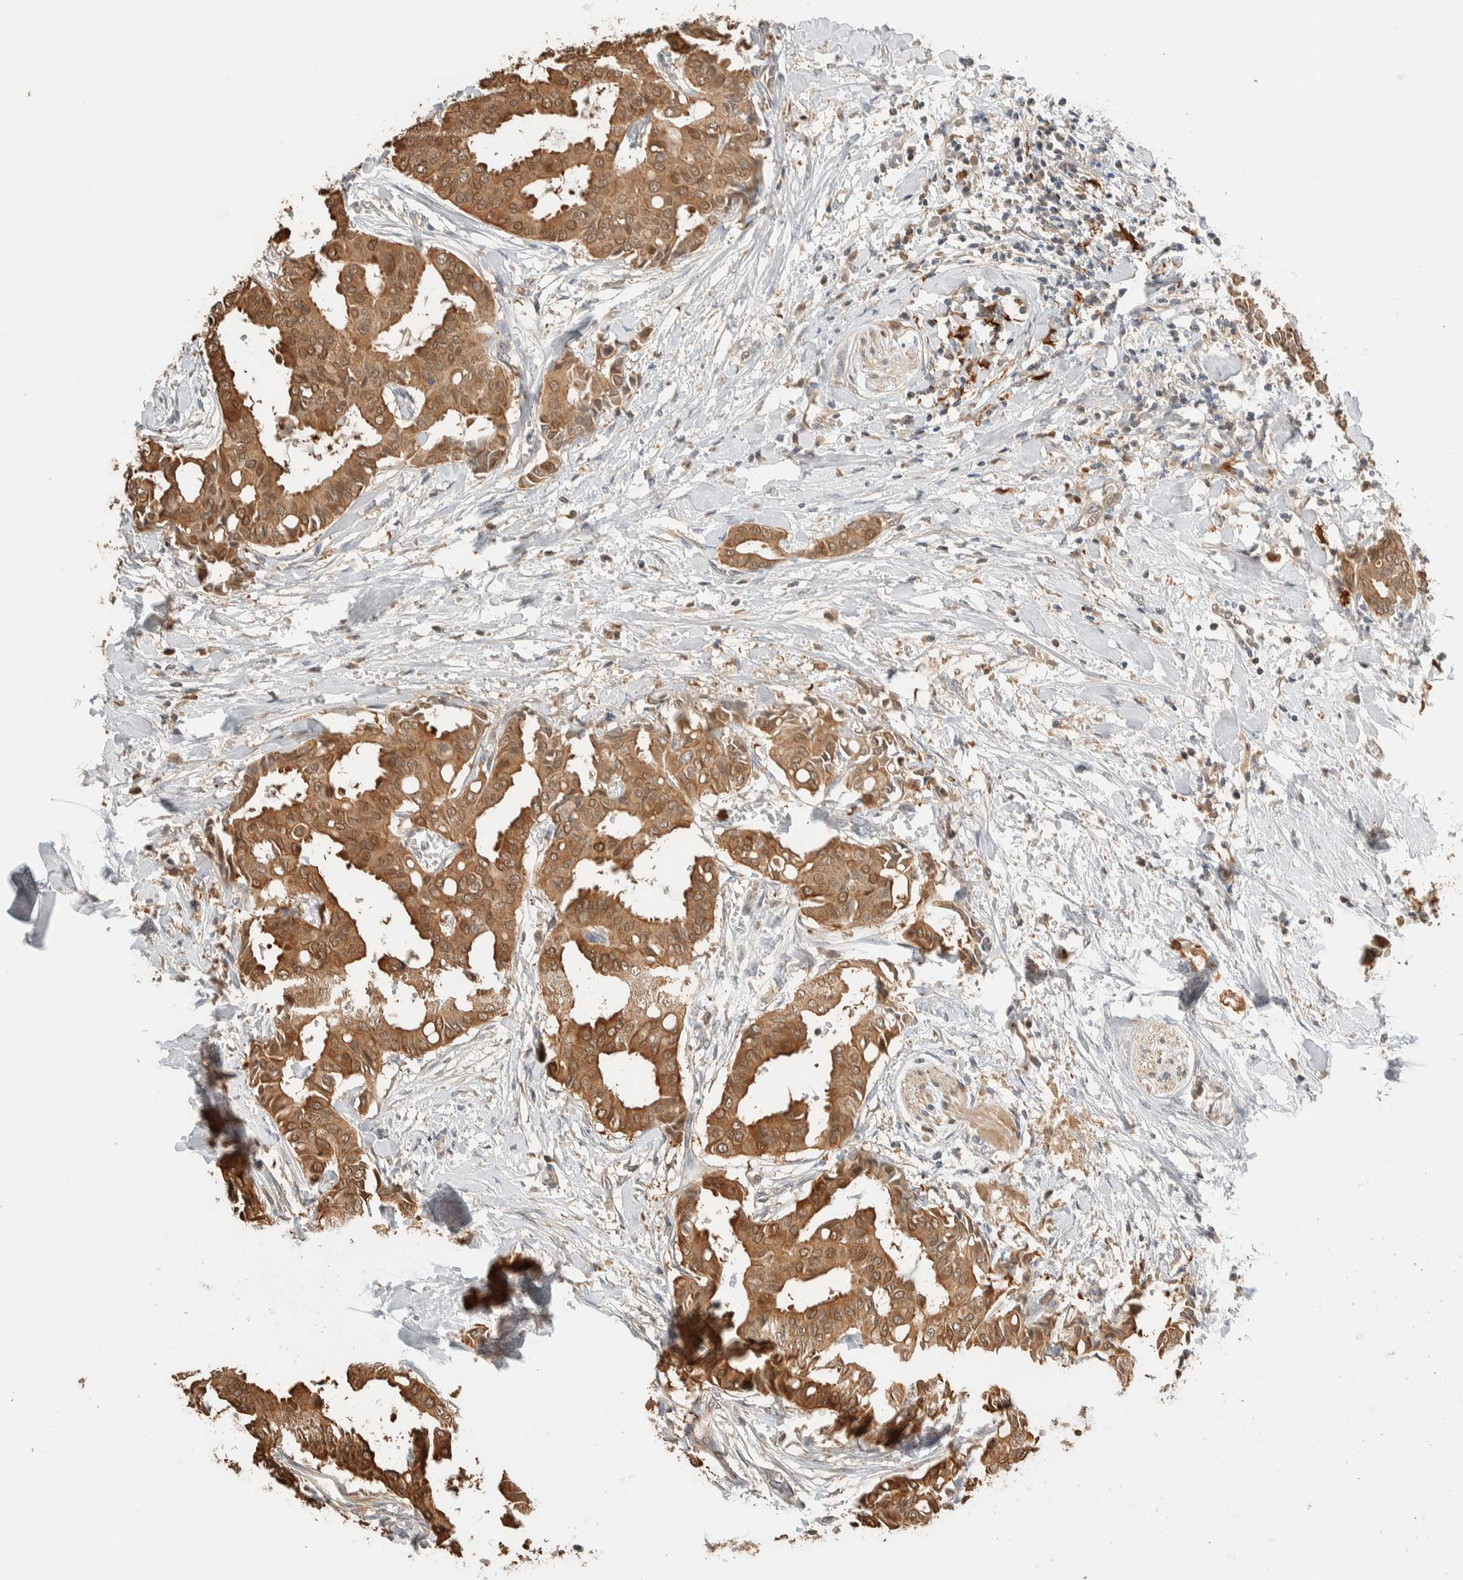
{"staining": {"intensity": "moderate", "quantity": ">75%", "location": "cytoplasmic/membranous,nuclear"}, "tissue": "head and neck cancer", "cell_type": "Tumor cells", "image_type": "cancer", "snomed": [{"axis": "morphology", "description": "Adenocarcinoma, NOS"}, {"axis": "topography", "description": "Salivary gland"}, {"axis": "topography", "description": "Head-Neck"}], "caption": "Head and neck cancer (adenocarcinoma) tissue reveals moderate cytoplasmic/membranous and nuclear staining in approximately >75% of tumor cells, visualized by immunohistochemistry. (Stains: DAB in brown, nuclei in blue, Microscopy: brightfield microscopy at high magnification).", "gene": "SETD4", "patient": {"sex": "female", "age": 59}}